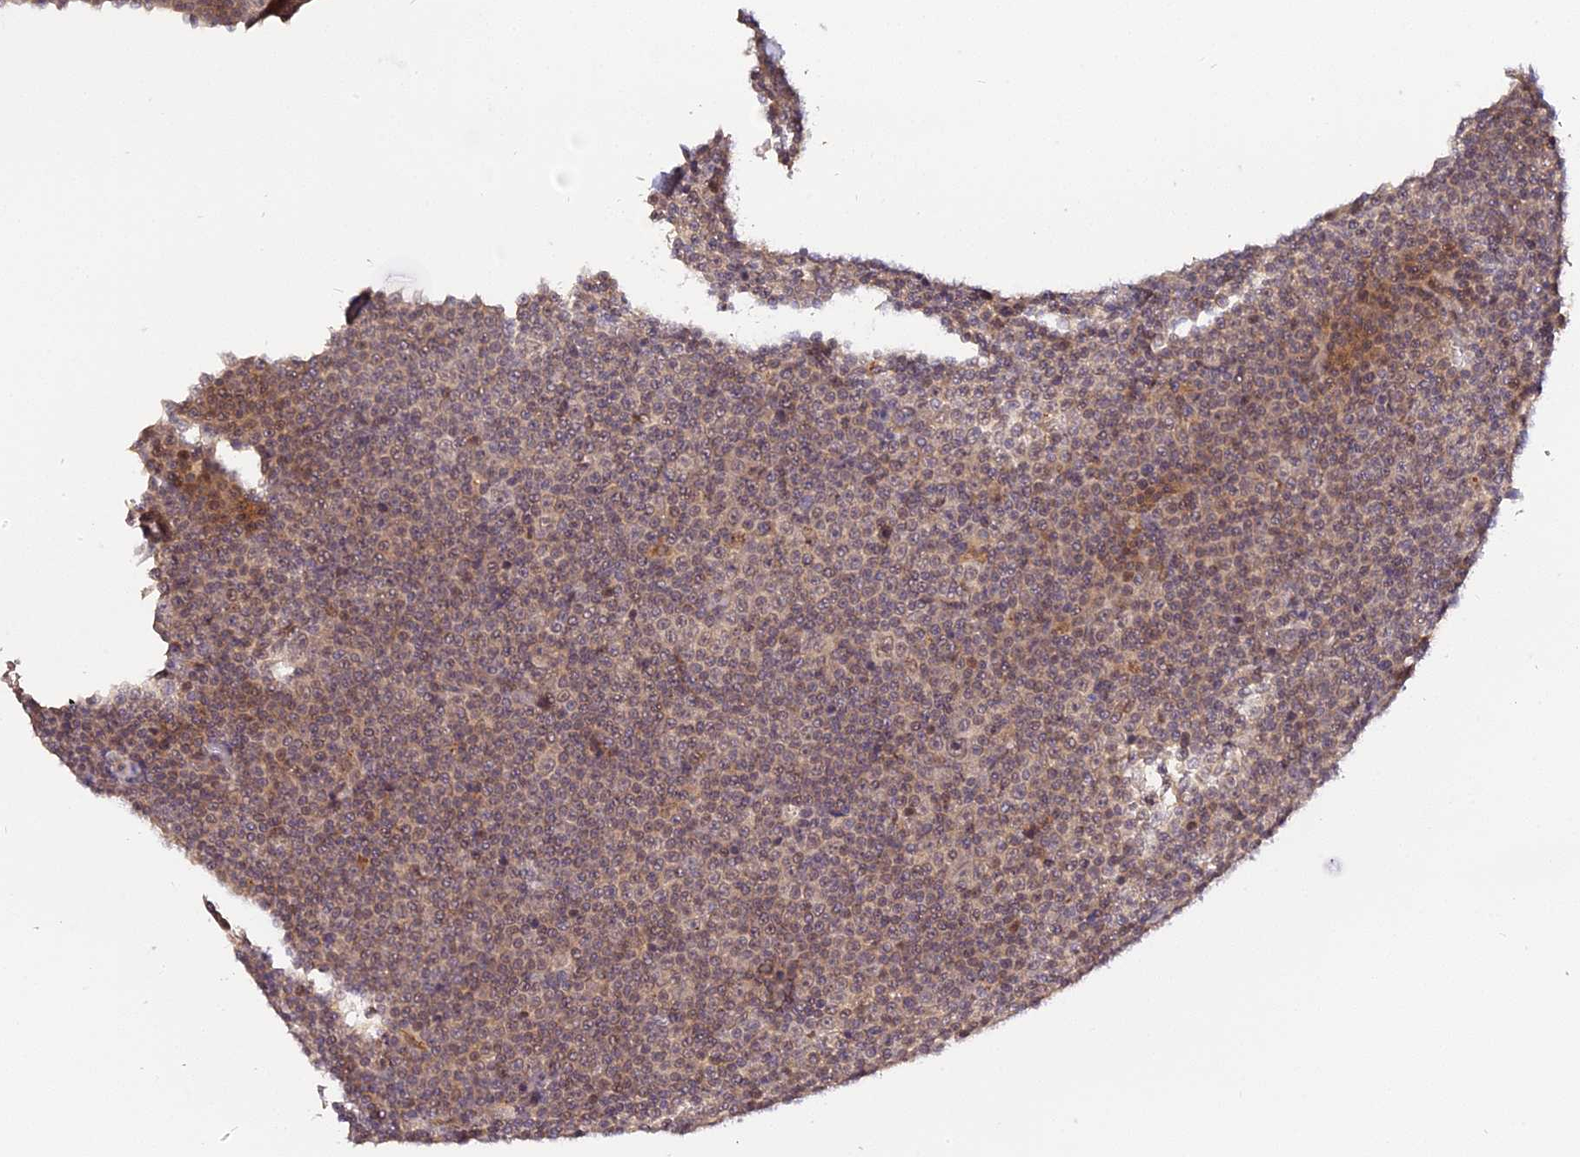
{"staining": {"intensity": "weak", "quantity": "25%-75%", "location": "cytoplasmic/membranous"}, "tissue": "lymphoma", "cell_type": "Tumor cells", "image_type": "cancer", "snomed": [{"axis": "morphology", "description": "Malignant lymphoma, non-Hodgkin's type, Low grade"}, {"axis": "topography", "description": "Lymph node"}], "caption": "IHC staining of malignant lymphoma, non-Hodgkin's type (low-grade), which demonstrates low levels of weak cytoplasmic/membranous expression in about 25%-75% of tumor cells indicating weak cytoplasmic/membranous protein expression. The staining was performed using DAB (brown) for protein detection and nuclei were counterstained in hematoxylin (blue).", "gene": "IMPACT", "patient": {"sex": "female", "age": 67}}